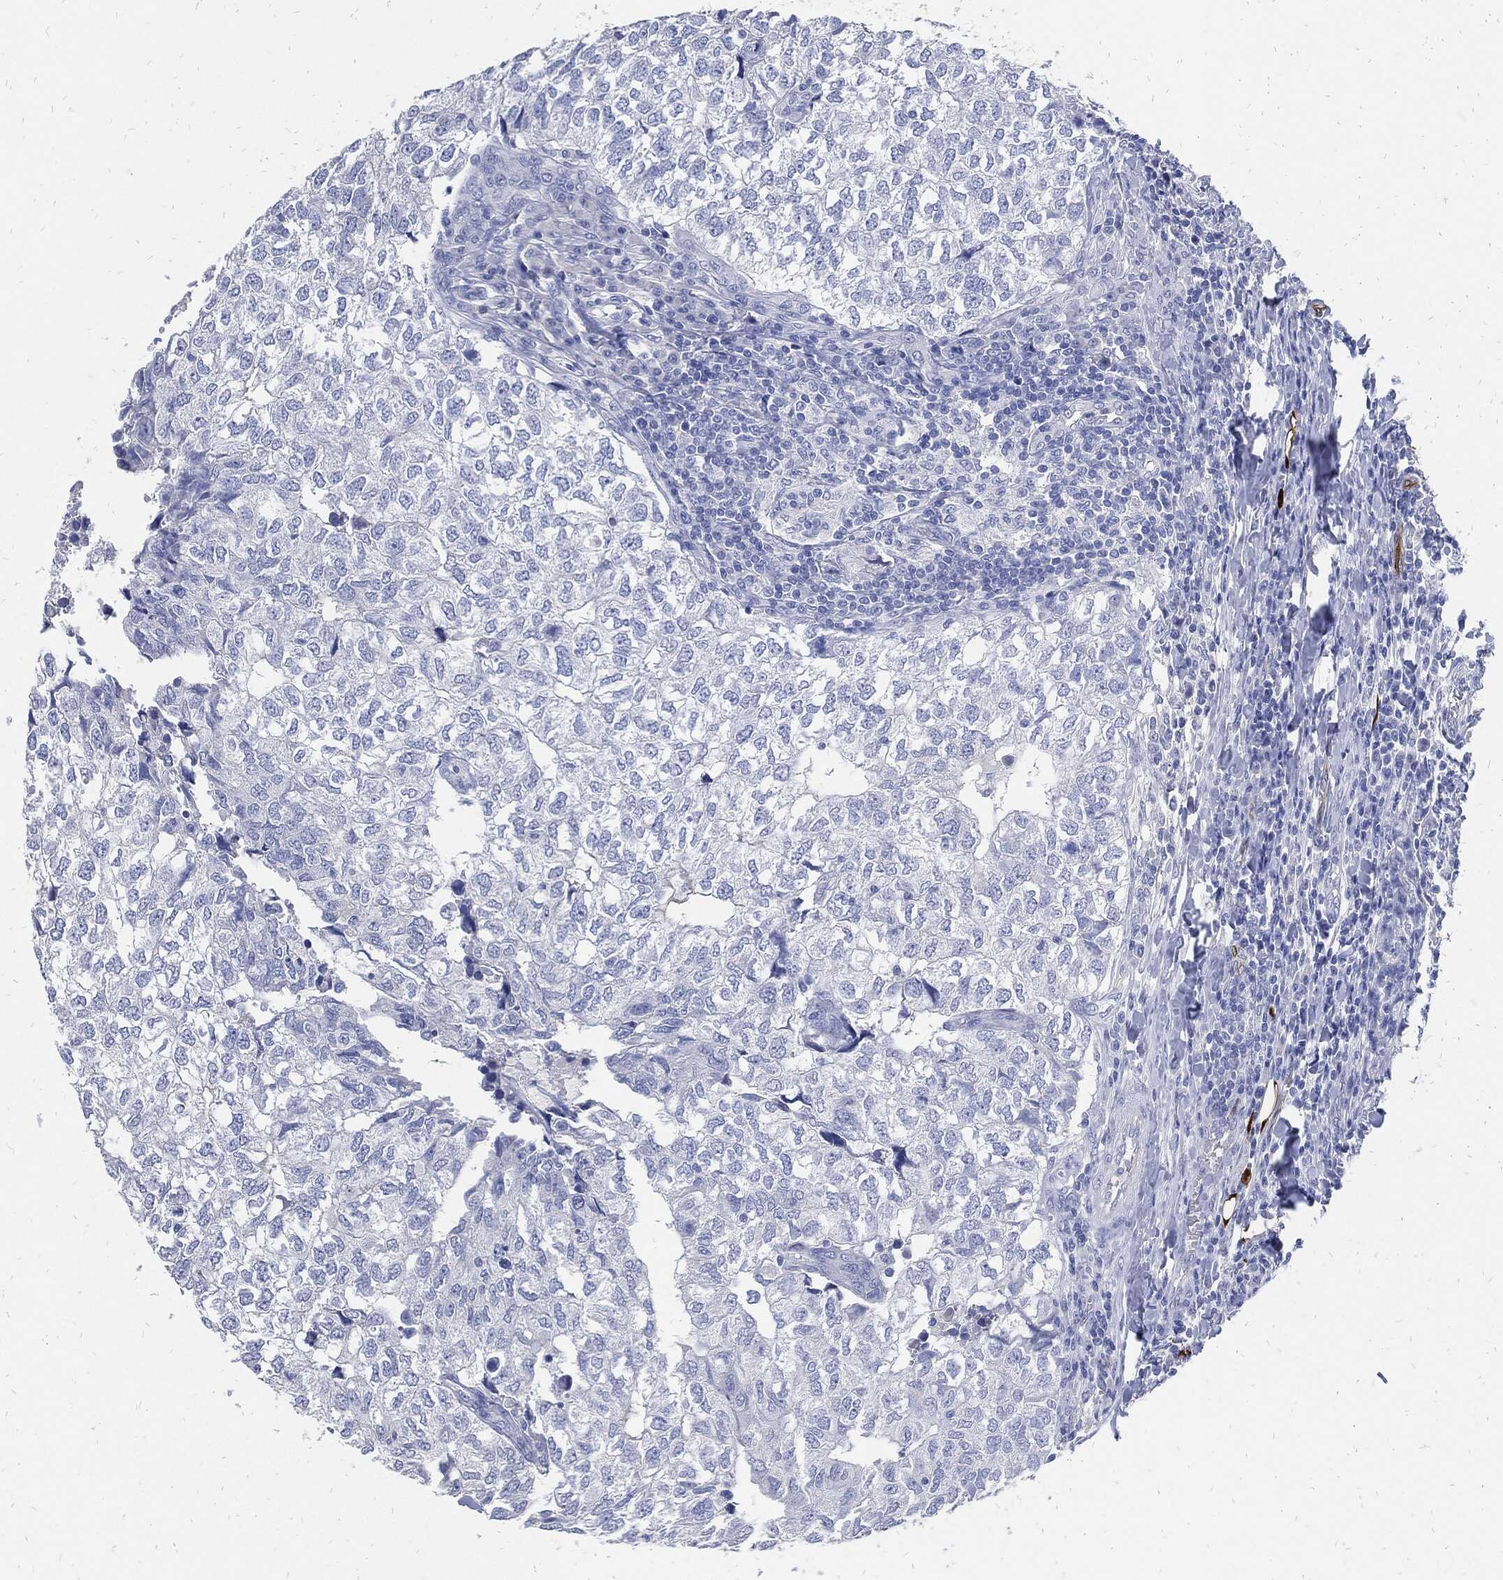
{"staining": {"intensity": "negative", "quantity": "none", "location": "none"}, "tissue": "breast cancer", "cell_type": "Tumor cells", "image_type": "cancer", "snomed": [{"axis": "morphology", "description": "Duct carcinoma"}, {"axis": "topography", "description": "Breast"}], "caption": "The photomicrograph displays no significant positivity in tumor cells of breast intraductal carcinoma. Brightfield microscopy of immunohistochemistry stained with DAB (3,3'-diaminobenzidine) (brown) and hematoxylin (blue), captured at high magnification.", "gene": "FABP4", "patient": {"sex": "female", "age": 30}}